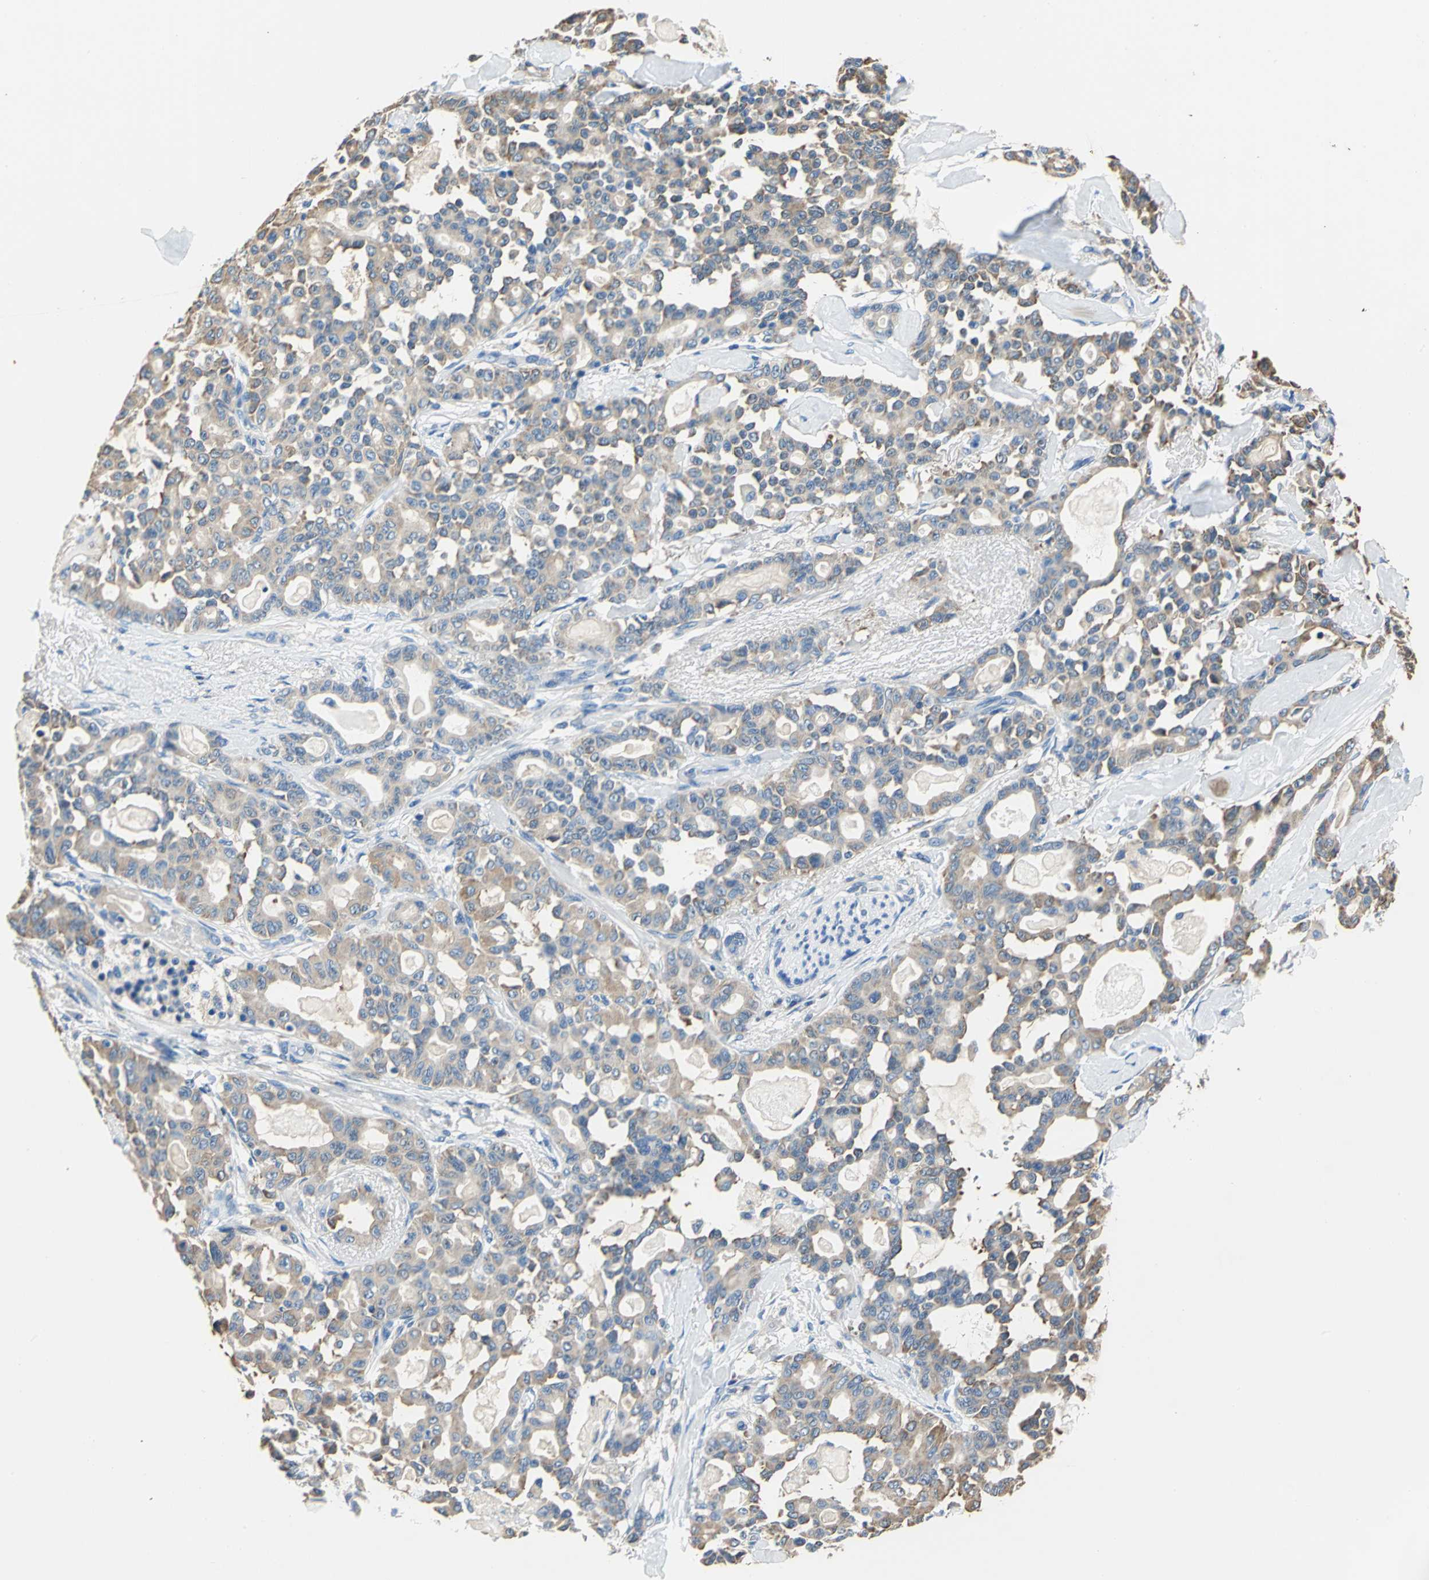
{"staining": {"intensity": "moderate", "quantity": ">75%", "location": "cytoplasmic/membranous"}, "tissue": "pancreatic cancer", "cell_type": "Tumor cells", "image_type": "cancer", "snomed": [{"axis": "morphology", "description": "Adenocarcinoma, NOS"}, {"axis": "topography", "description": "Pancreas"}], "caption": "Protein staining by immunohistochemistry reveals moderate cytoplasmic/membranous positivity in approximately >75% of tumor cells in pancreatic adenocarcinoma.", "gene": "SEPTIN6", "patient": {"sex": "male", "age": 63}}